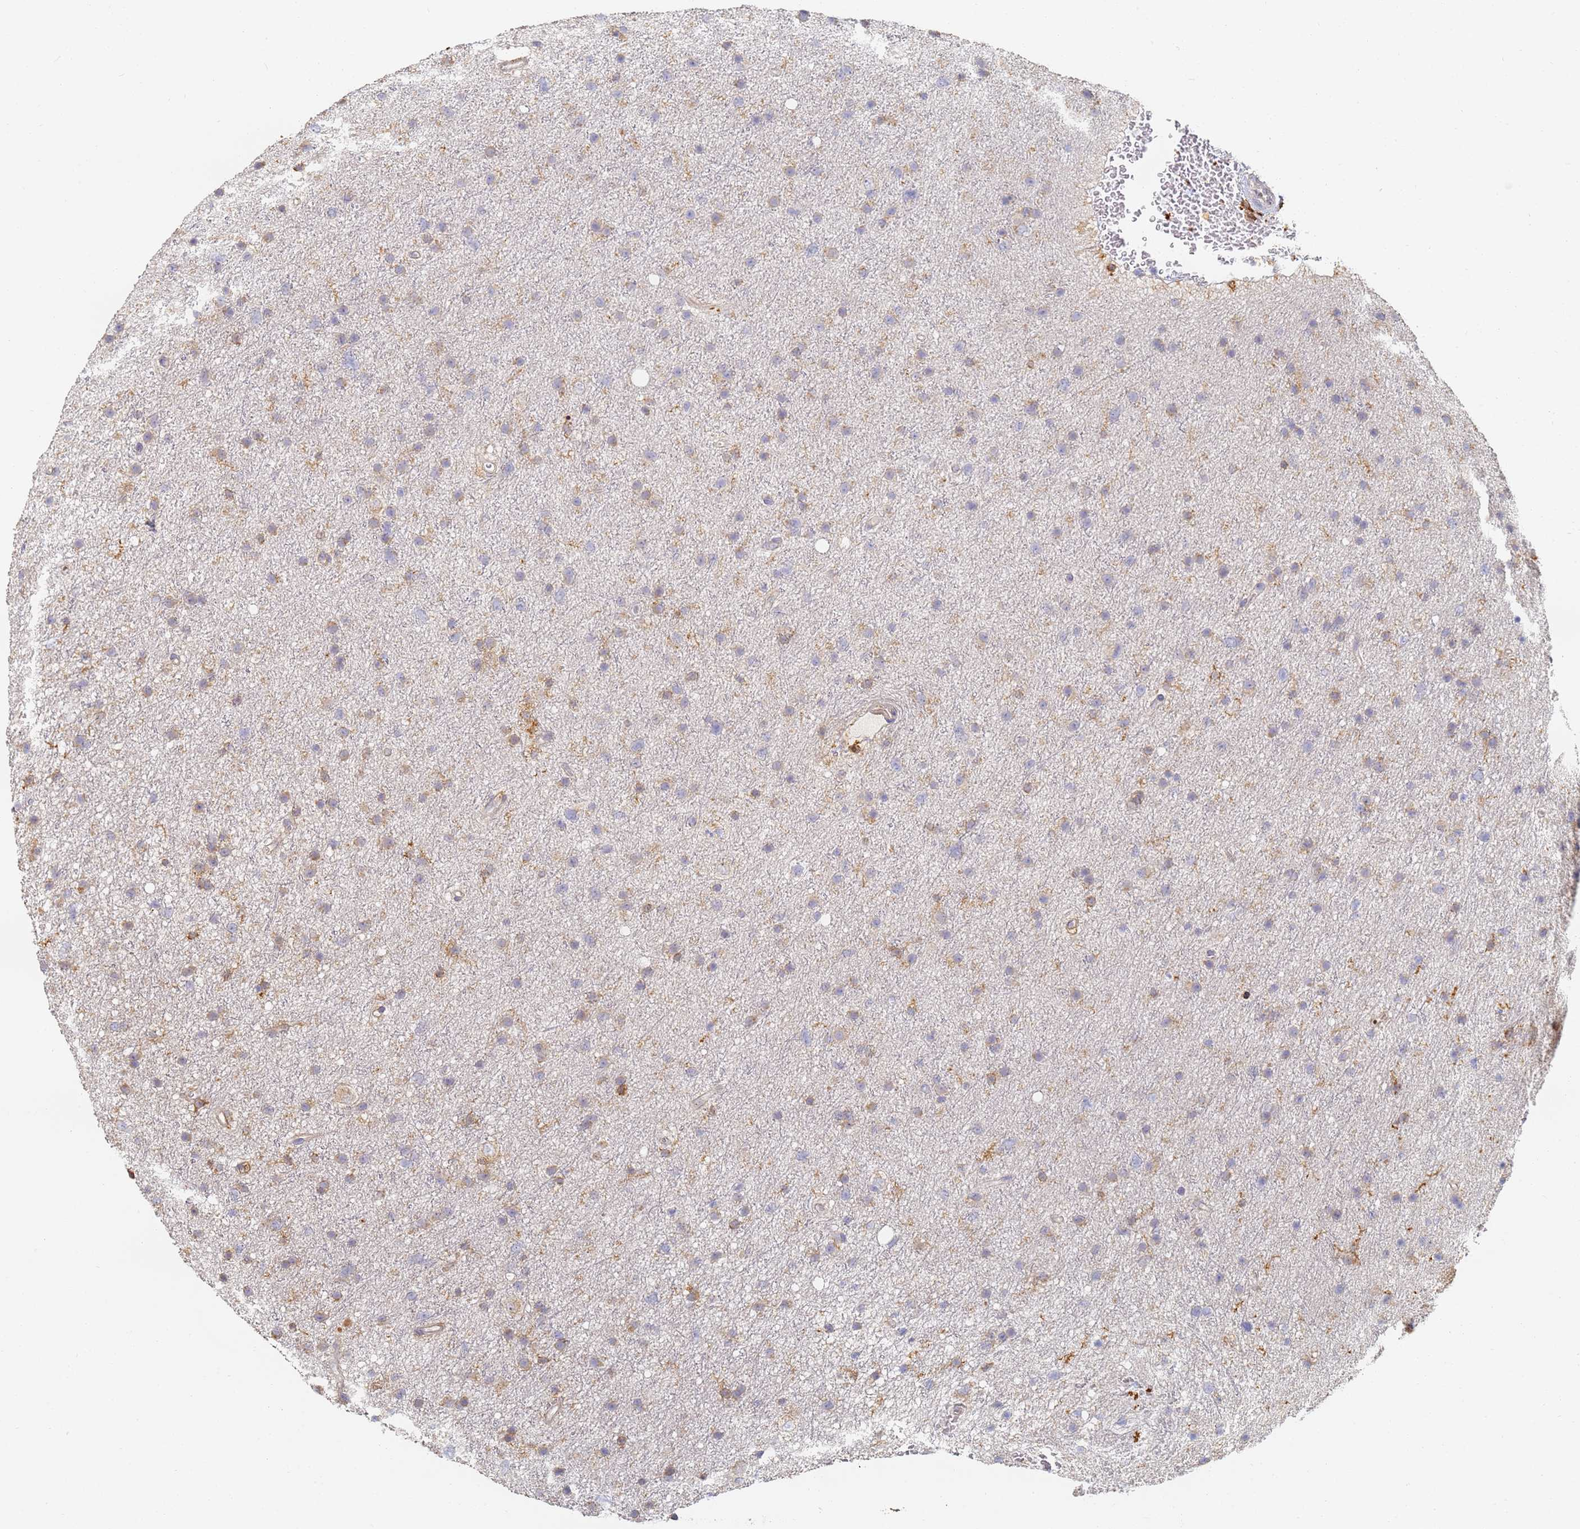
{"staining": {"intensity": "negative", "quantity": "none", "location": "none"}, "tissue": "glioma", "cell_type": "Tumor cells", "image_type": "cancer", "snomed": [{"axis": "morphology", "description": "Glioma, malignant, Low grade"}, {"axis": "topography", "description": "Cerebral cortex"}], "caption": "Immunohistochemistry histopathology image of human malignant glioma (low-grade) stained for a protein (brown), which demonstrates no staining in tumor cells.", "gene": "BIN2", "patient": {"sex": "female", "age": 39}}